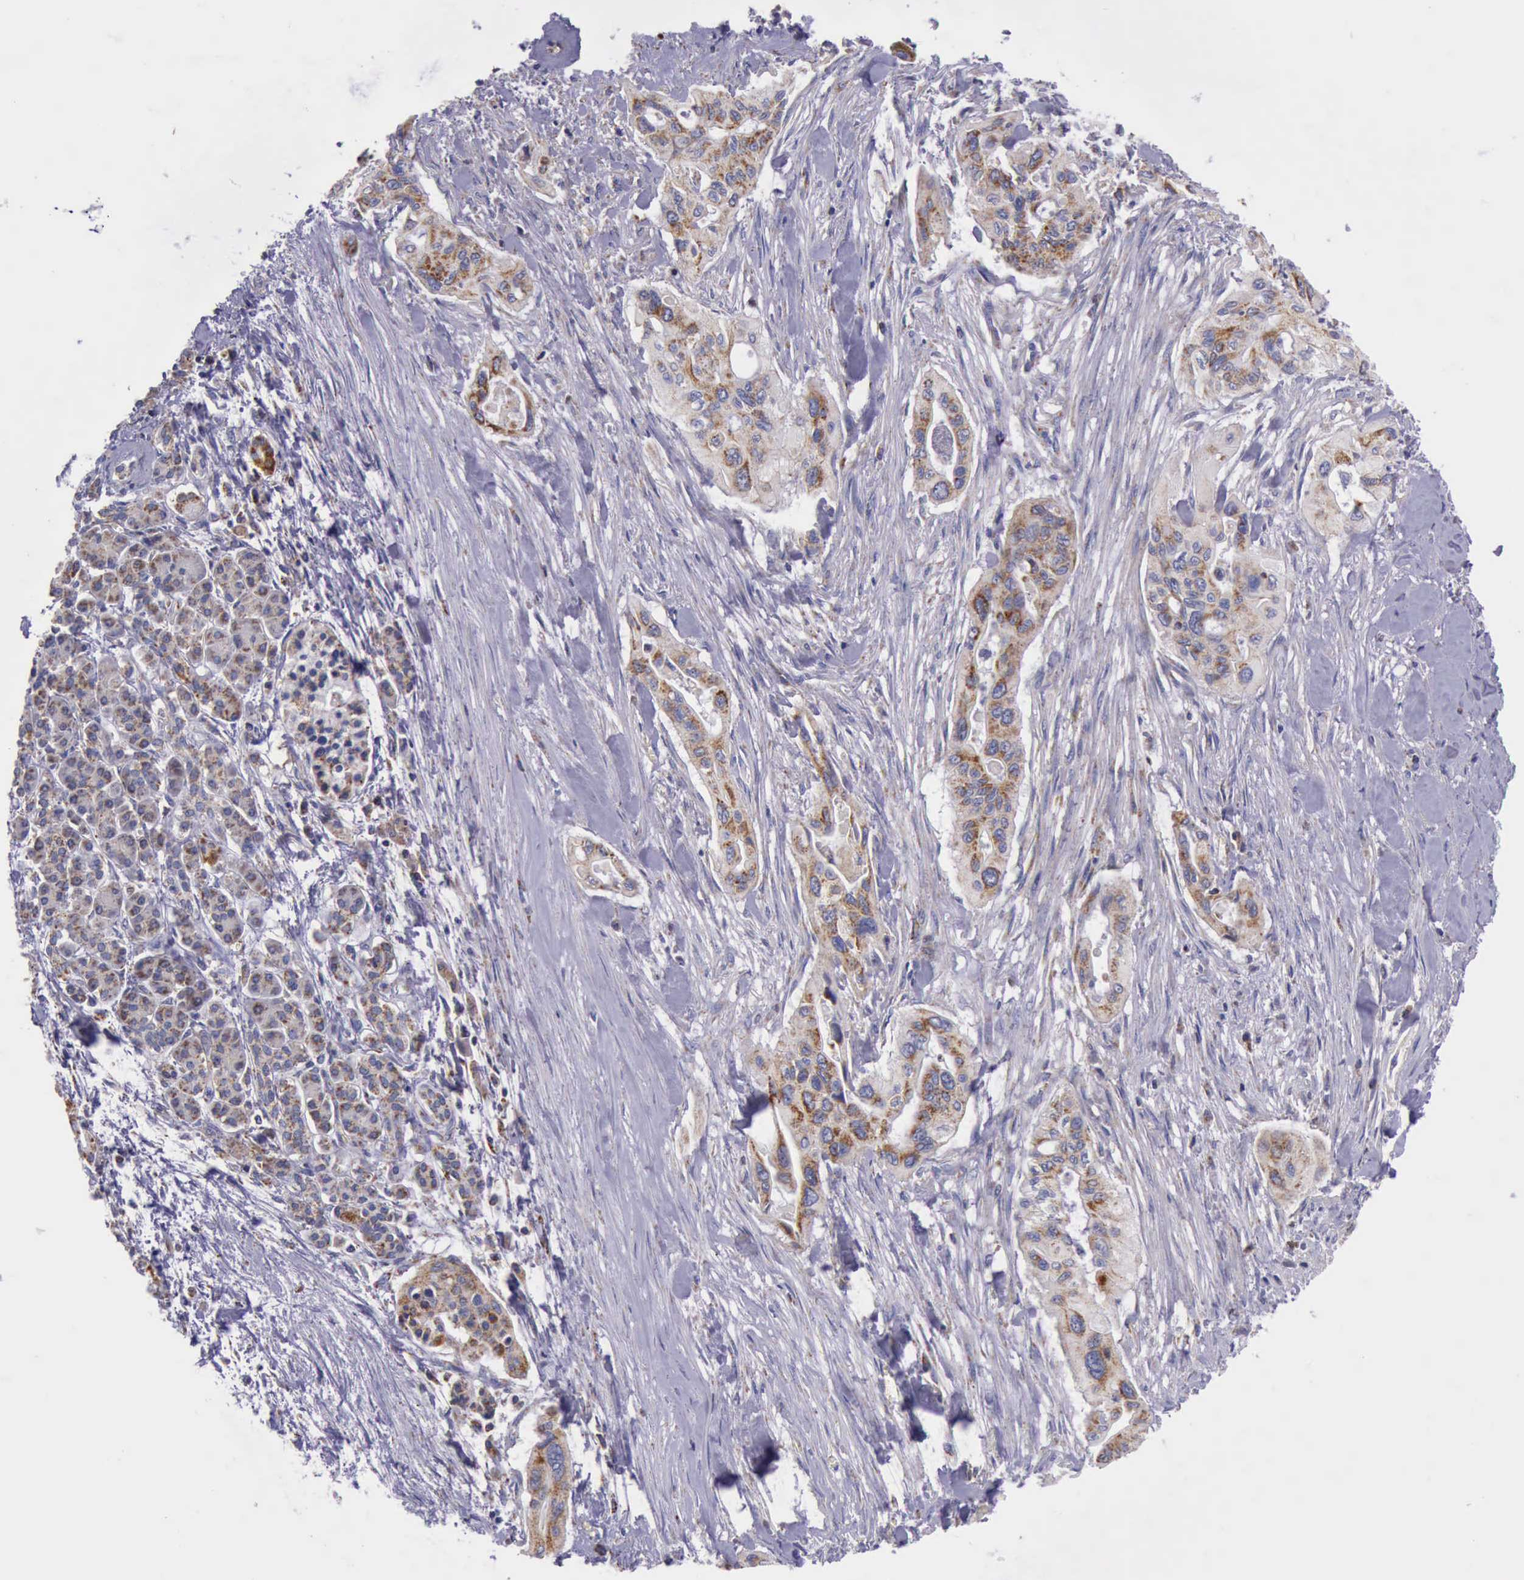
{"staining": {"intensity": "moderate", "quantity": ">75%", "location": "cytoplasmic/membranous"}, "tissue": "pancreatic cancer", "cell_type": "Tumor cells", "image_type": "cancer", "snomed": [{"axis": "morphology", "description": "Adenocarcinoma, NOS"}, {"axis": "topography", "description": "Pancreas"}], "caption": "Immunohistochemistry (IHC) photomicrograph of neoplastic tissue: human adenocarcinoma (pancreatic) stained using immunohistochemistry demonstrates medium levels of moderate protein expression localized specifically in the cytoplasmic/membranous of tumor cells, appearing as a cytoplasmic/membranous brown color.", "gene": "TXN2", "patient": {"sex": "male", "age": 77}}